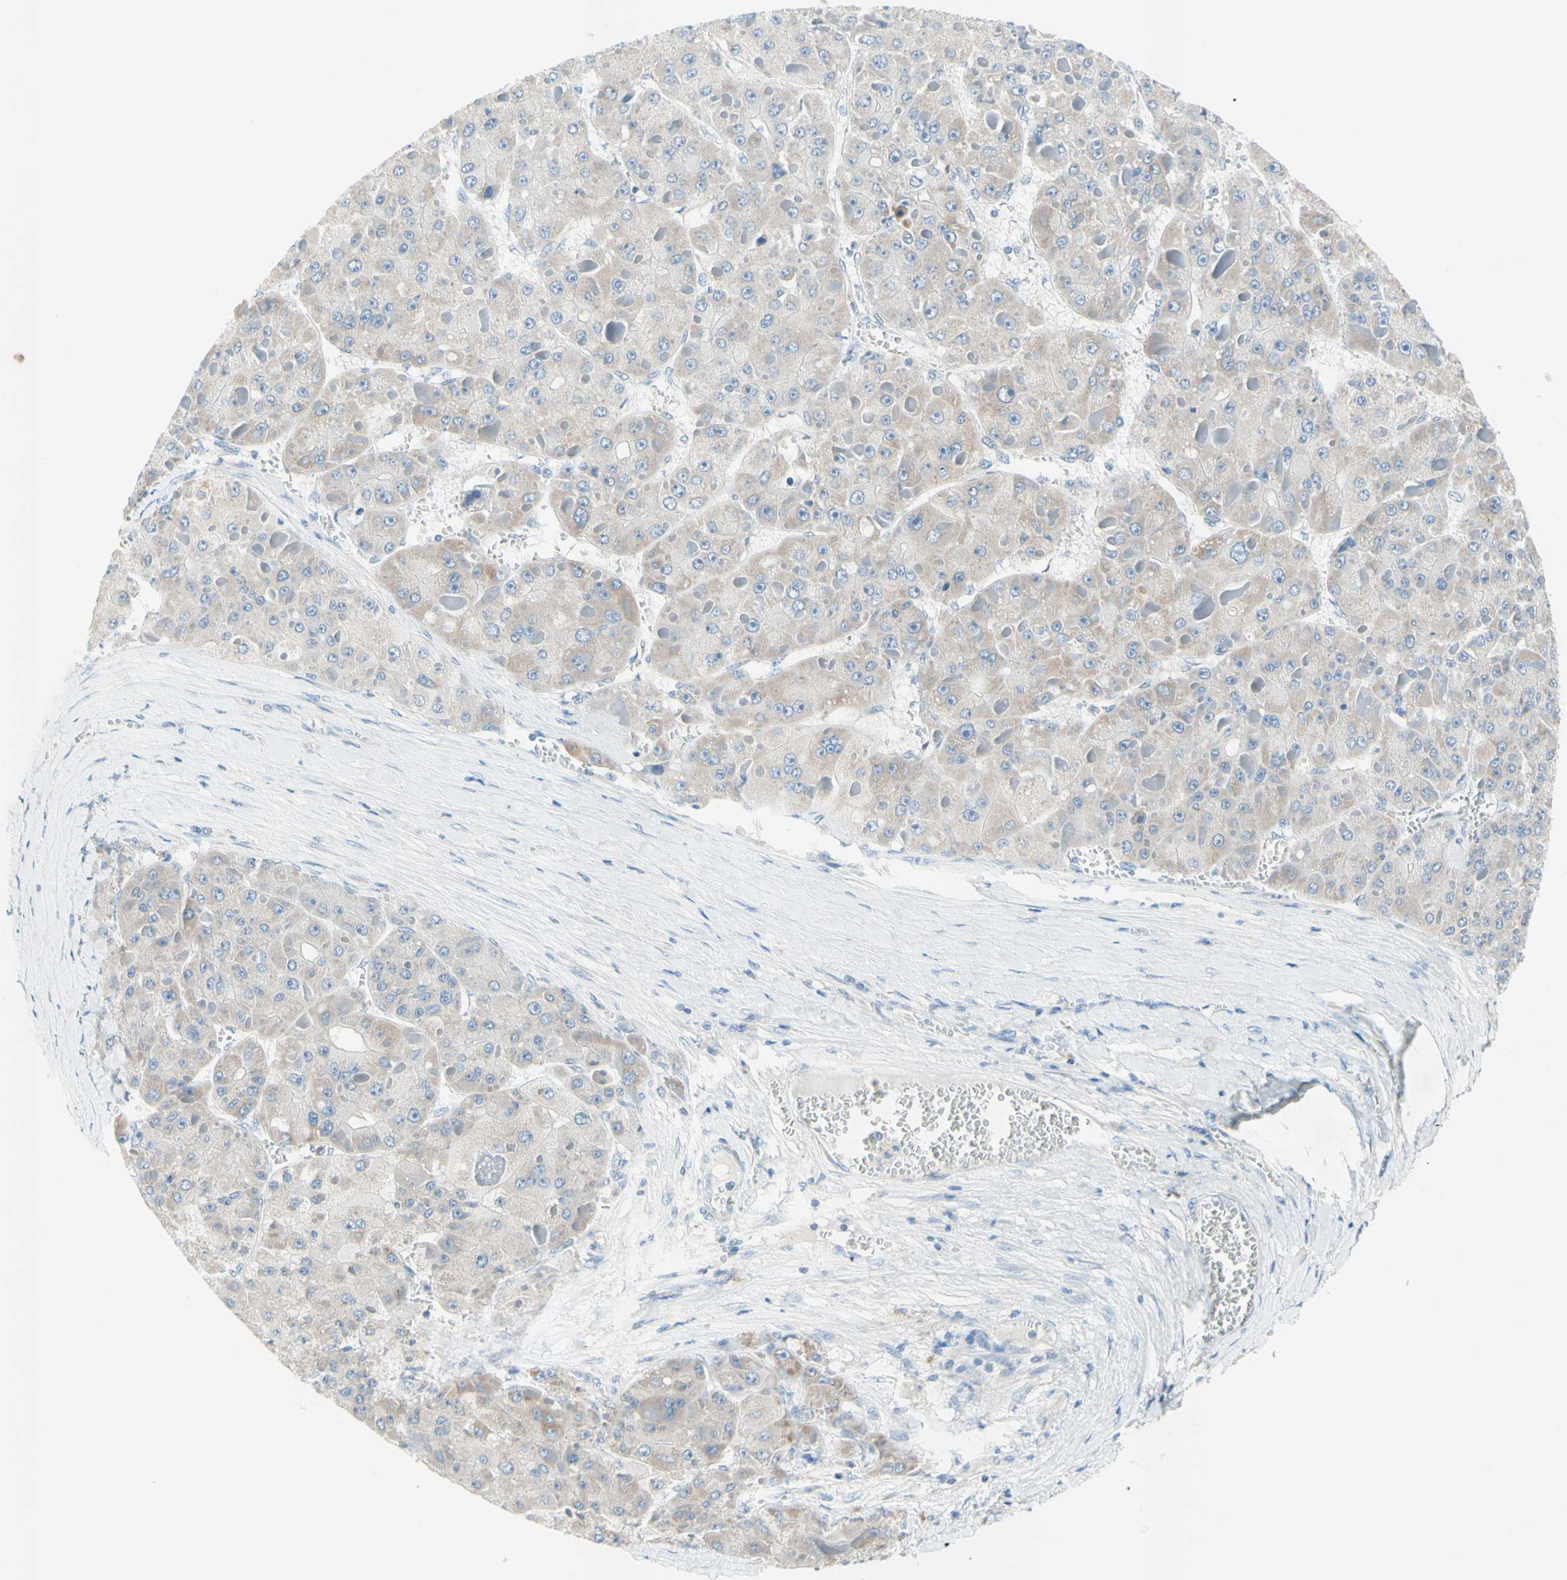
{"staining": {"intensity": "weak", "quantity": "25%-75%", "location": "cytoplasmic/membranous"}, "tissue": "liver cancer", "cell_type": "Tumor cells", "image_type": "cancer", "snomed": [{"axis": "morphology", "description": "Carcinoma, Hepatocellular, NOS"}, {"axis": "topography", "description": "Liver"}], "caption": "Brown immunohistochemical staining in liver cancer reveals weak cytoplasmic/membranous positivity in about 25%-75% of tumor cells.", "gene": "MFF", "patient": {"sex": "female", "age": 73}}